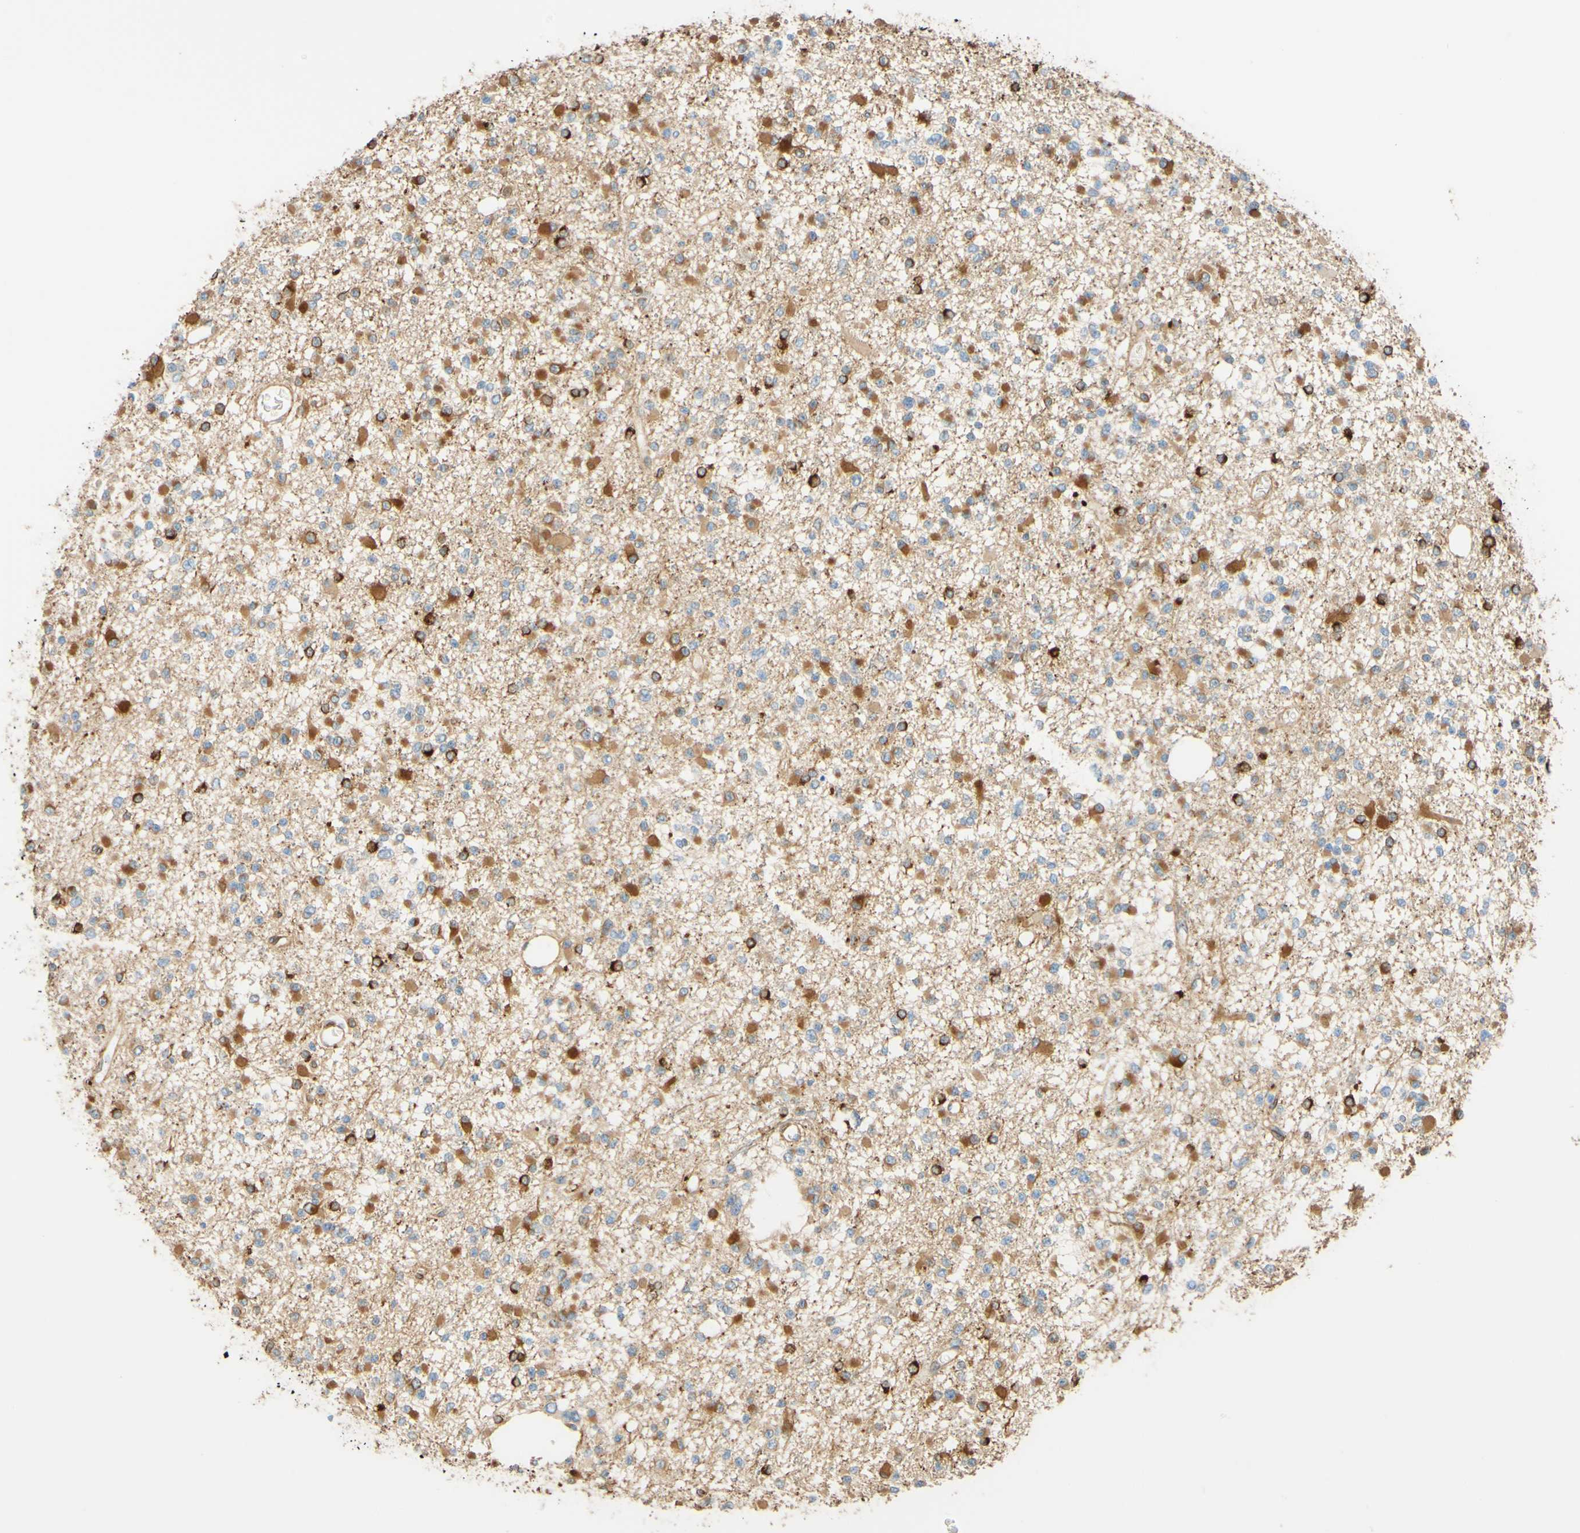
{"staining": {"intensity": "strong", "quantity": "25%-75%", "location": "cytoplasmic/membranous"}, "tissue": "glioma", "cell_type": "Tumor cells", "image_type": "cancer", "snomed": [{"axis": "morphology", "description": "Glioma, malignant, Low grade"}, {"axis": "topography", "description": "Brain"}], "caption": "About 25%-75% of tumor cells in glioma show strong cytoplasmic/membranous protein expression as visualized by brown immunohistochemical staining.", "gene": "ENDOD1", "patient": {"sex": "female", "age": 22}}